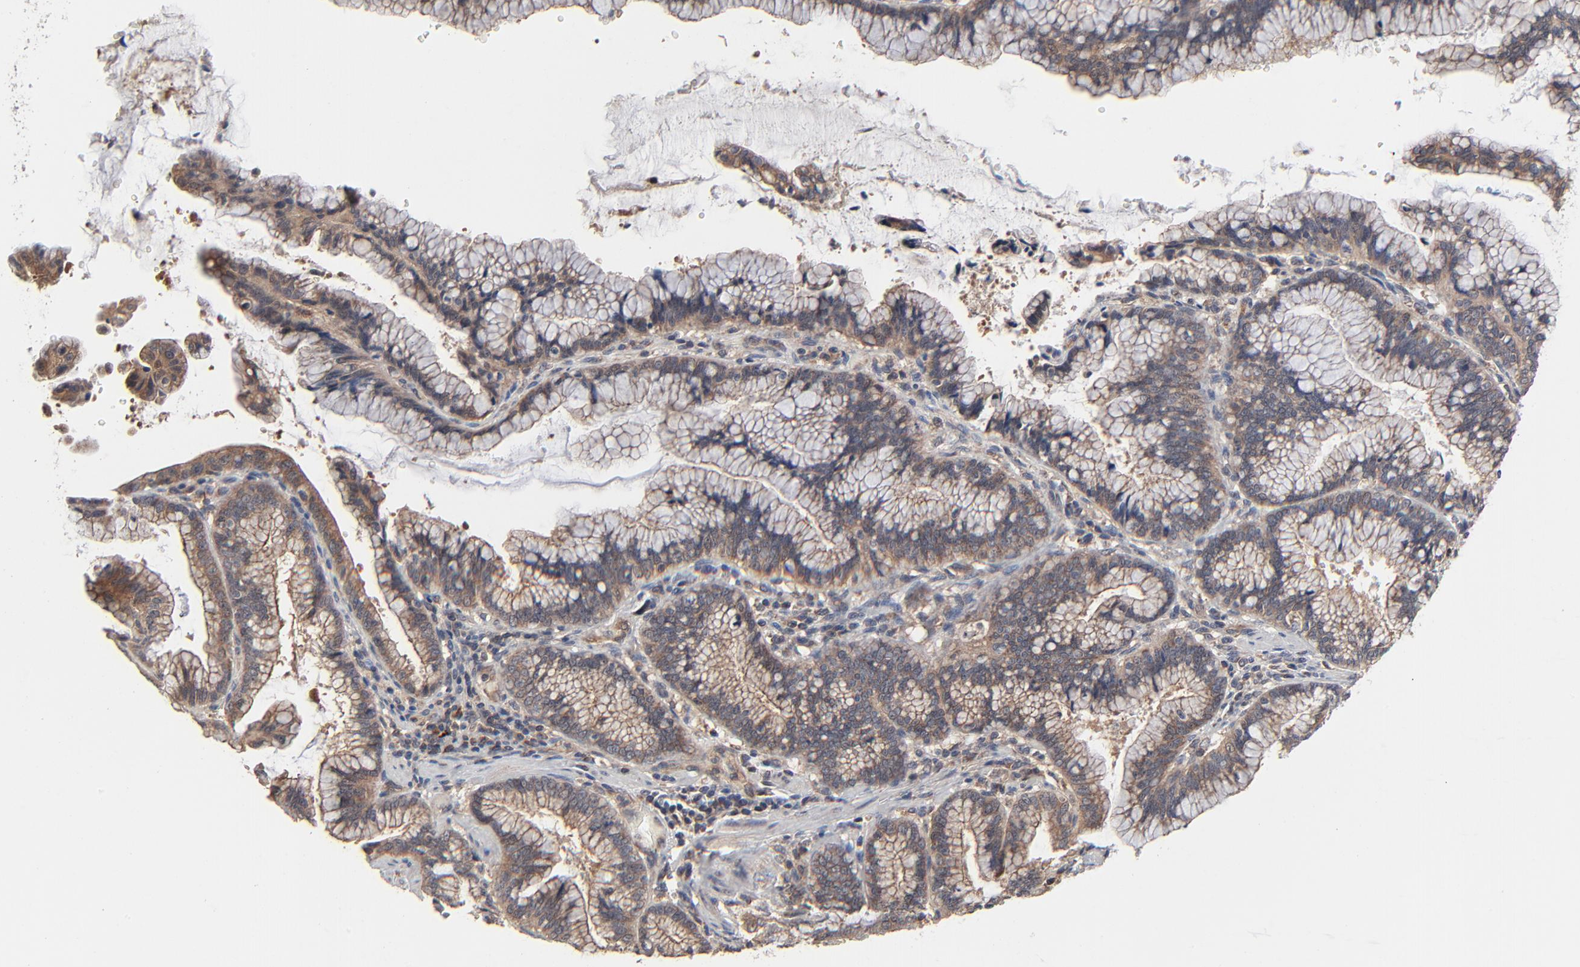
{"staining": {"intensity": "moderate", "quantity": ">75%", "location": "cytoplasmic/membranous"}, "tissue": "pancreatic cancer", "cell_type": "Tumor cells", "image_type": "cancer", "snomed": [{"axis": "morphology", "description": "Adenocarcinoma, NOS"}, {"axis": "topography", "description": "Pancreas"}], "caption": "Pancreatic adenocarcinoma tissue exhibits moderate cytoplasmic/membranous expression in approximately >75% of tumor cells", "gene": "ABLIM3", "patient": {"sex": "female", "age": 64}}